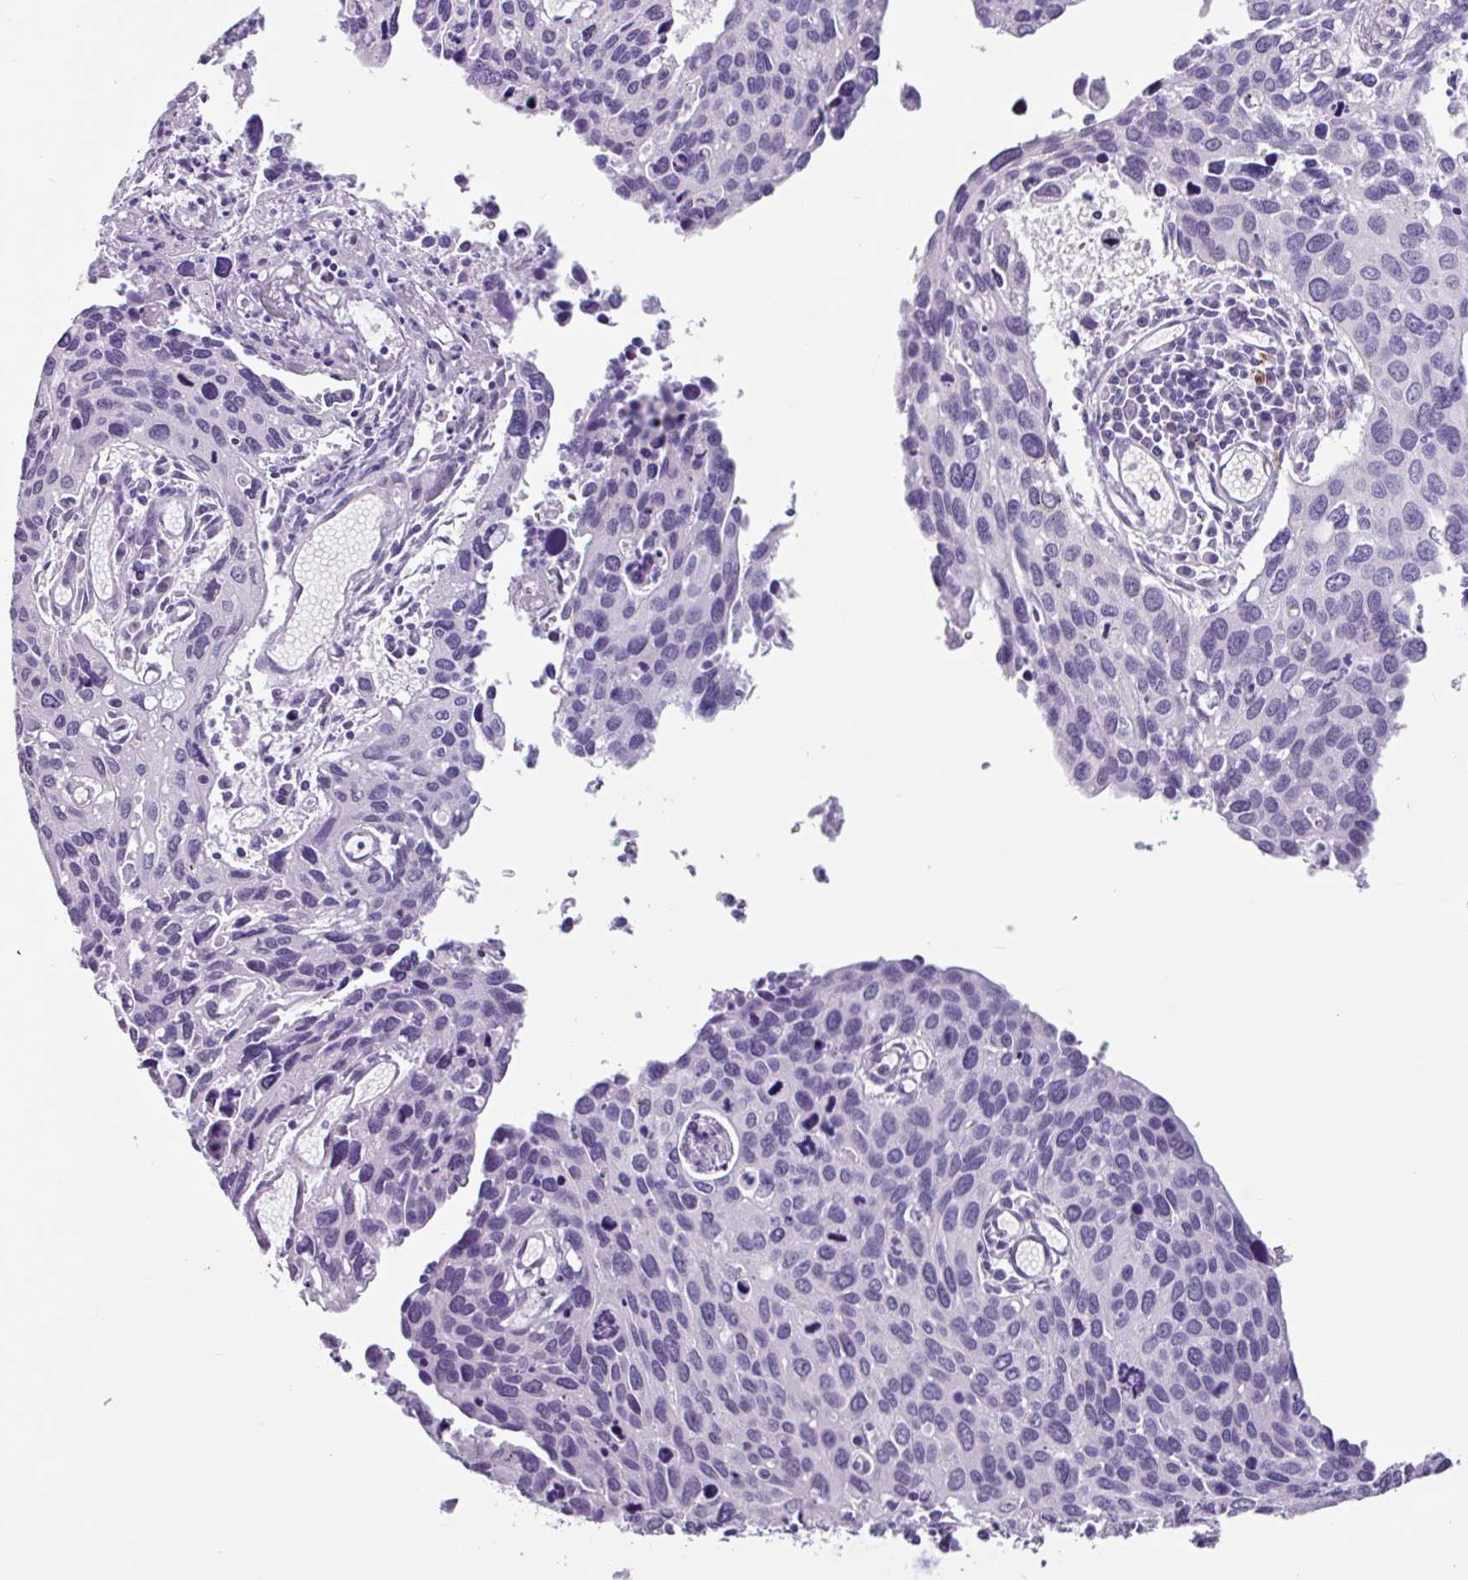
{"staining": {"intensity": "negative", "quantity": "none", "location": "none"}, "tissue": "cervical cancer", "cell_type": "Tumor cells", "image_type": "cancer", "snomed": [{"axis": "morphology", "description": "Squamous cell carcinoma, NOS"}, {"axis": "topography", "description": "Cervix"}], "caption": "There is no significant expression in tumor cells of cervical cancer (squamous cell carcinoma). (DAB (3,3'-diaminobenzidine) IHC with hematoxylin counter stain).", "gene": "OTX1", "patient": {"sex": "female", "age": 55}}